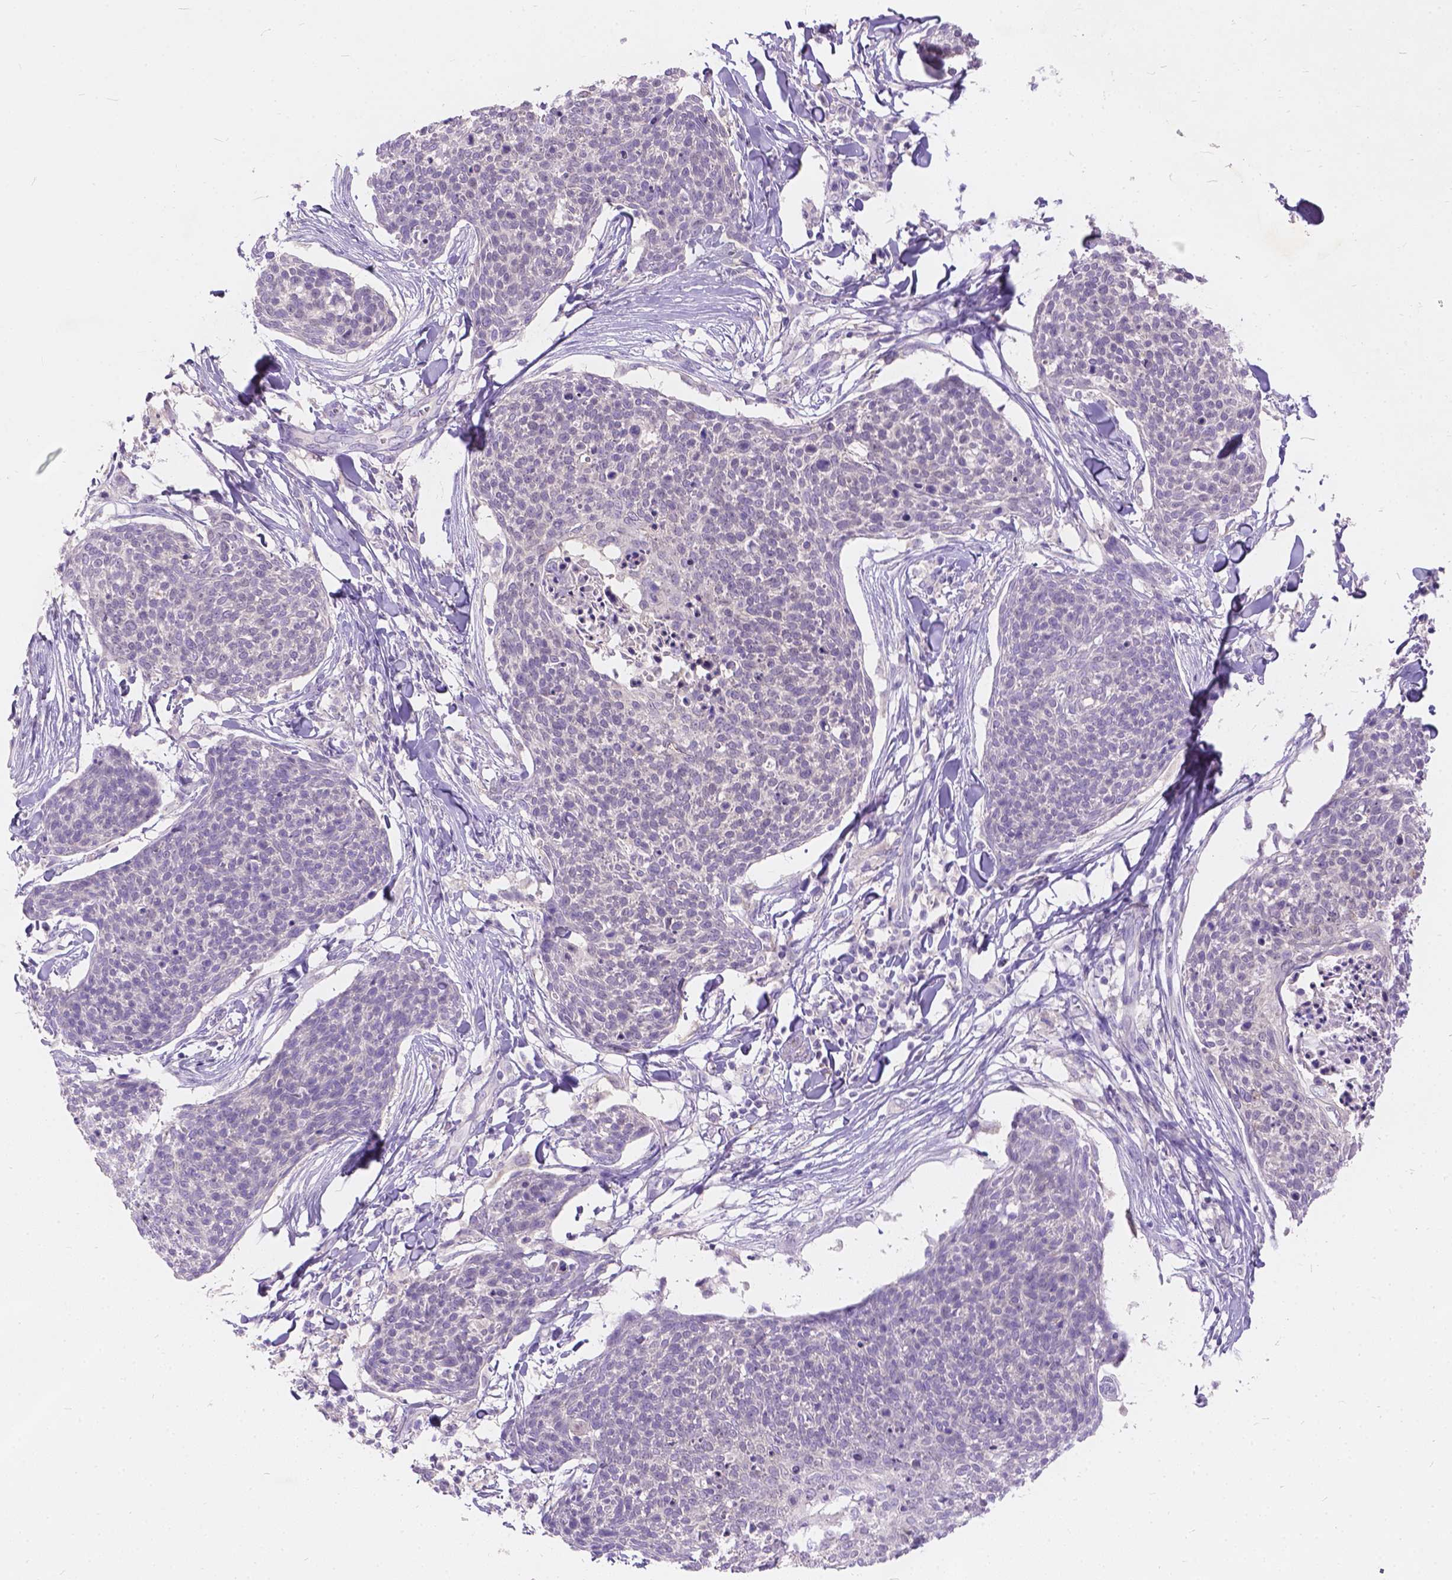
{"staining": {"intensity": "negative", "quantity": "none", "location": "none"}, "tissue": "skin cancer", "cell_type": "Tumor cells", "image_type": "cancer", "snomed": [{"axis": "morphology", "description": "Squamous cell carcinoma, NOS"}, {"axis": "topography", "description": "Skin"}, {"axis": "topography", "description": "Vulva"}], "caption": "Histopathology image shows no protein positivity in tumor cells of squamous cell carcinoma (skin) tissue.", "gene": "PEX11G", "patient": {"sex": "female", "age": 75}}